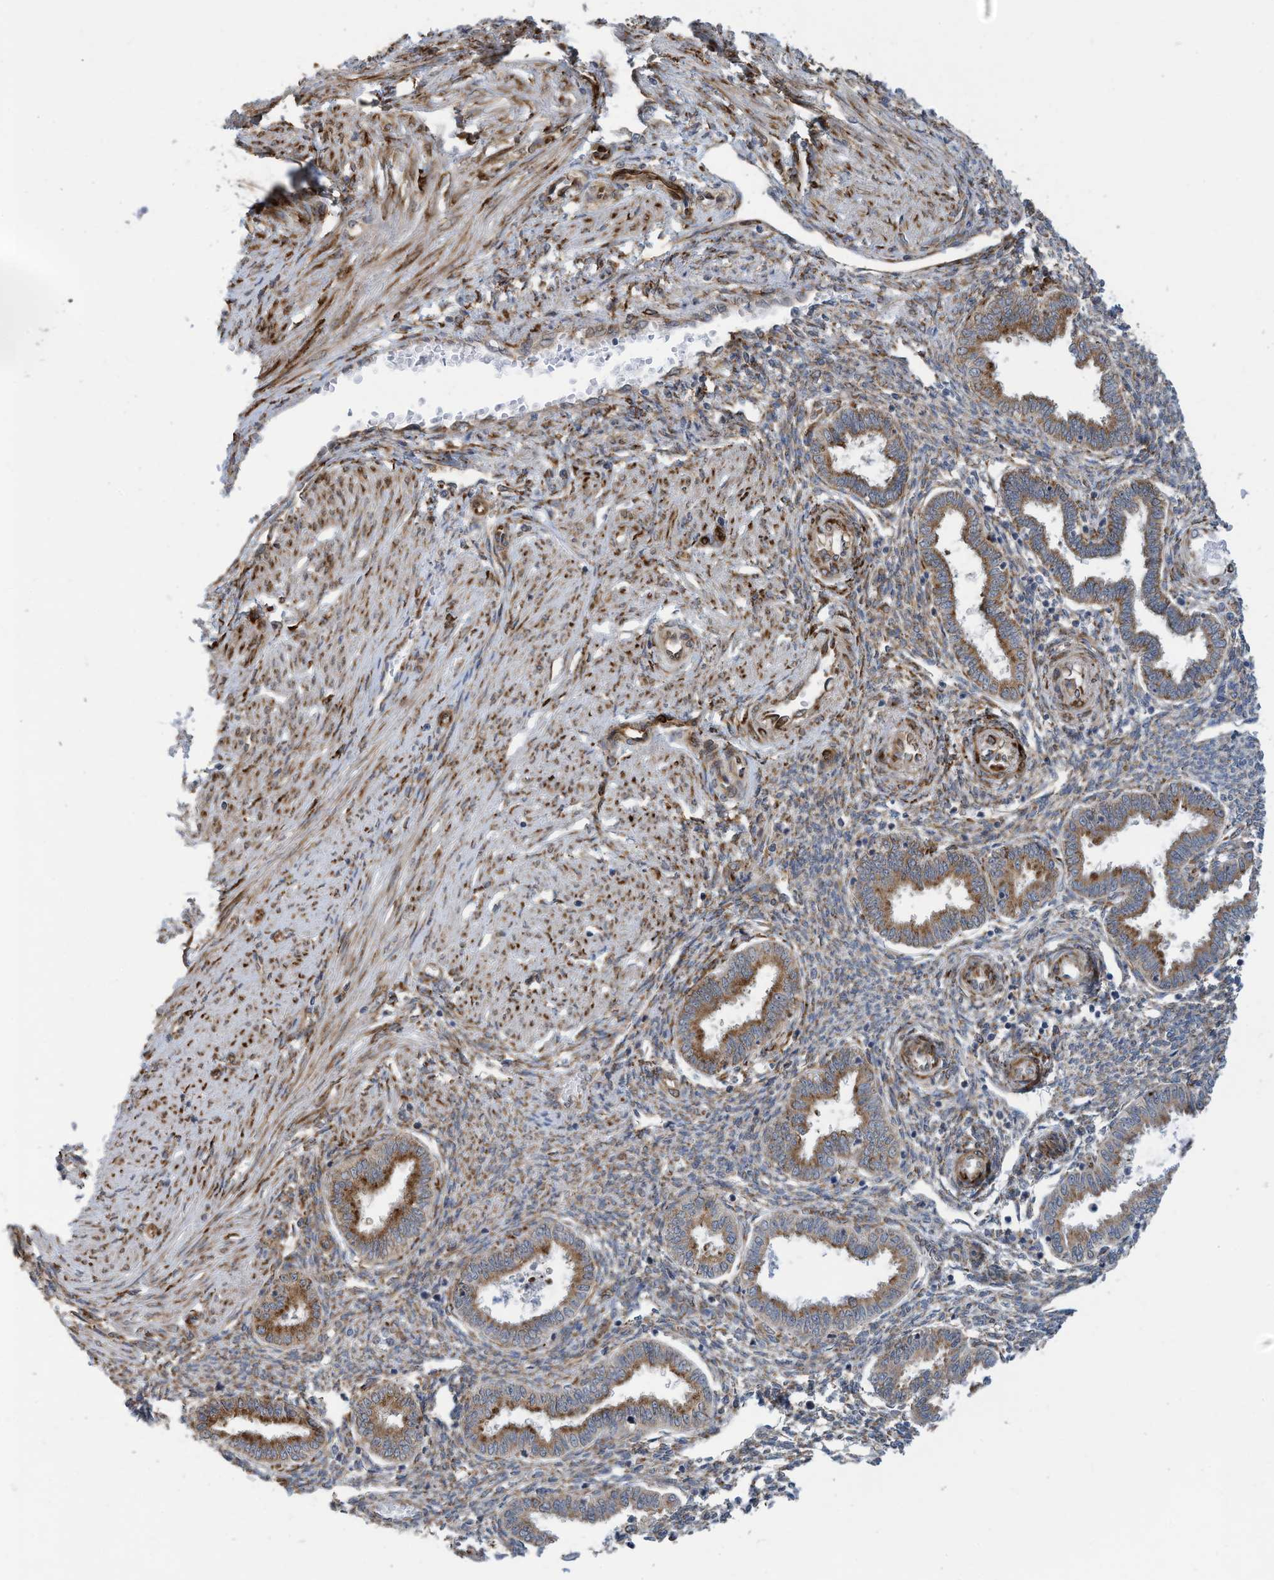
{"staining": {"intensity": "moderate", "quantity": "<25%", "location": "cytoplasmic/membranous"}, "tissue": "endometrium", "cell_type": "Cells in endometrial stroma", "image_type": "normal", "snomed": [{"axis": "morphology", "description": "Normal tissue, NOS"}, {"axis": "topography", "description": "Endometrium"}], "caption": "Moderate cytoplasmic/membranous positivity is identified in about <25% of cells in endometrial stroma in unremarkable endometrium.", "gene": "ZBTB45", "patient": {"sex": "female", "age": 33}}